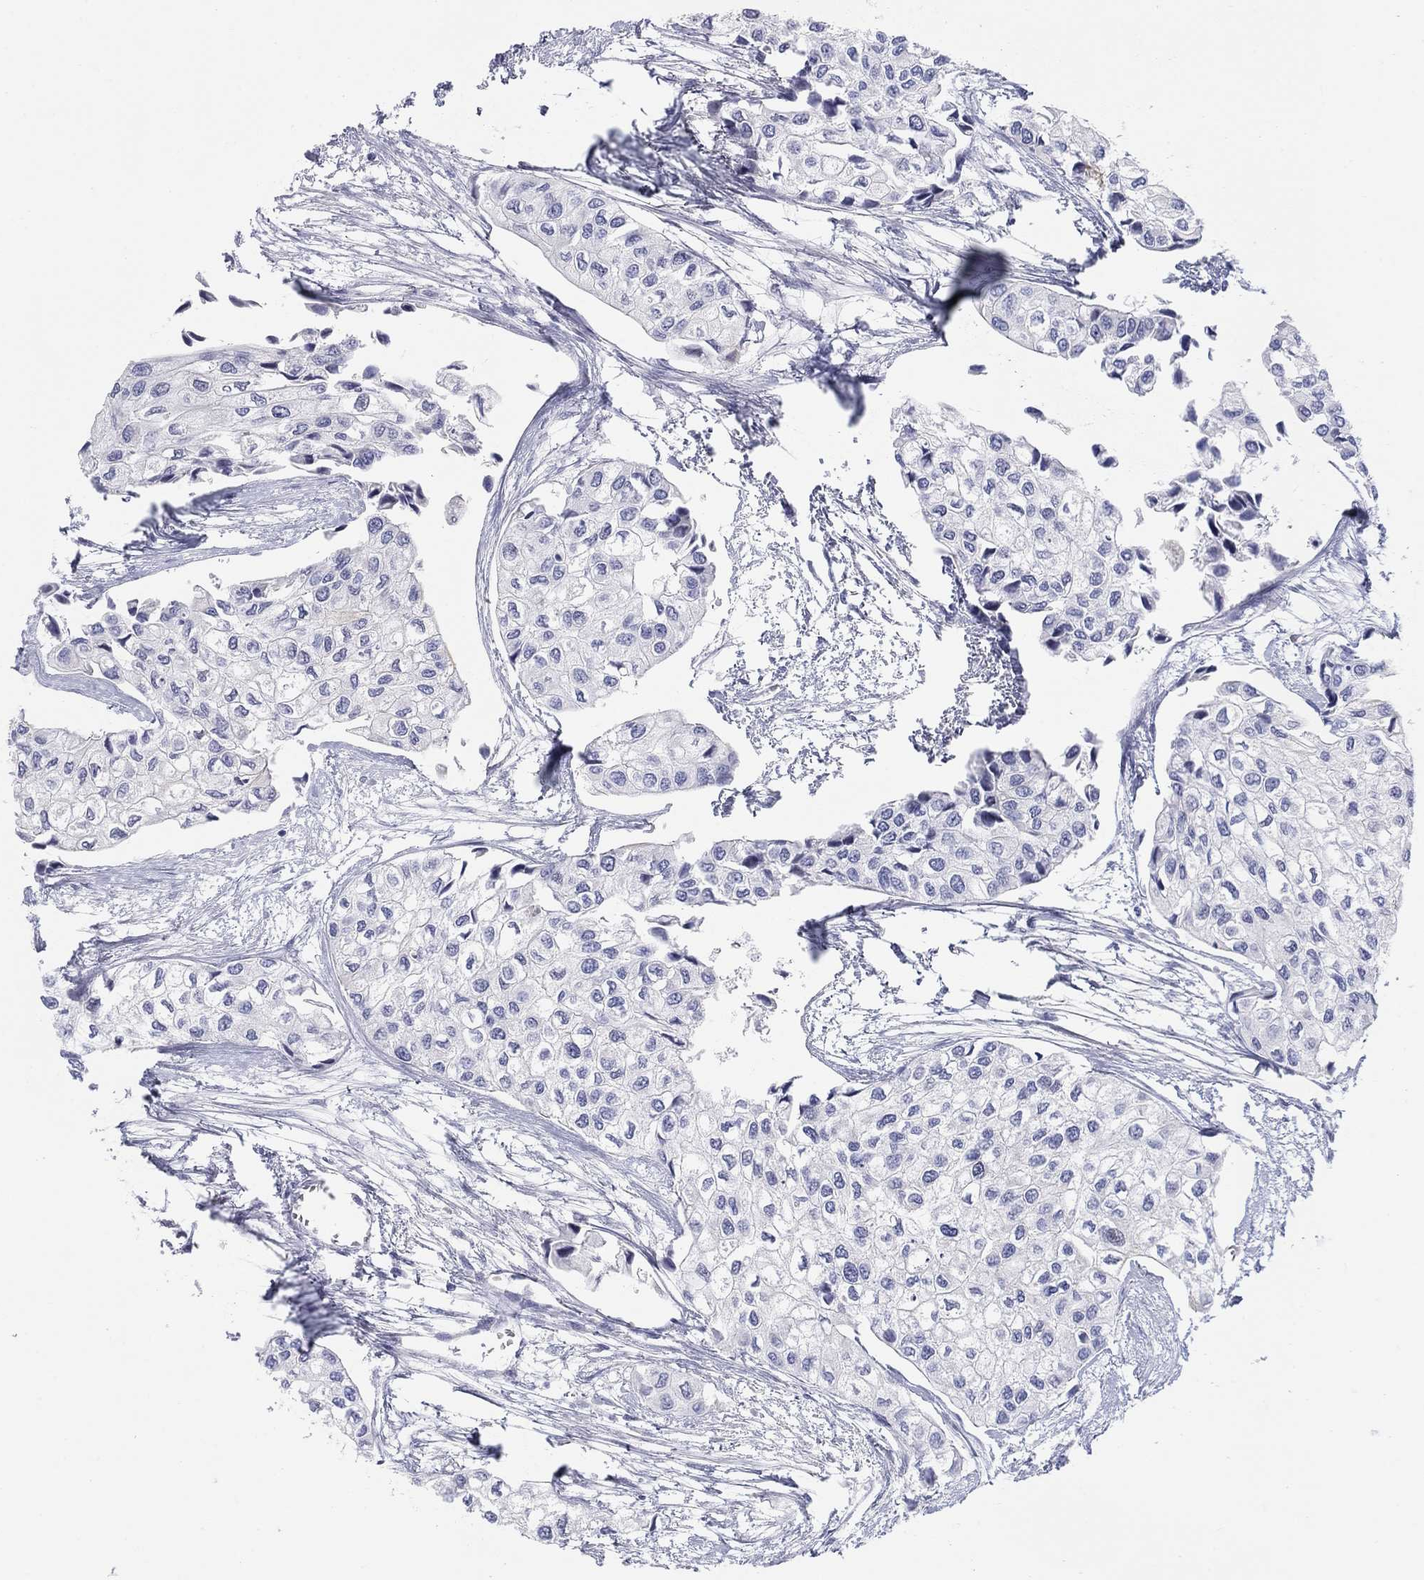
{"staining": {"intensity": "negative", "quantity": "none", "location": "none"}, "tissue": "urothelial cancer", "cell_type": "Tumor cells", "image_type": "cancer", "snomed": [{"axis": "morphology", "description": "Urothelial carcinoma, High grade"}, {"axis": "topography", "description": "Urinary bladder"}], "caption": "Immunohistochemical staining of human urothelial cancer reveals no significant staining in tumor cells.", "gene": "HEATR4", "patient": {"sex": "male", "age": 73}}